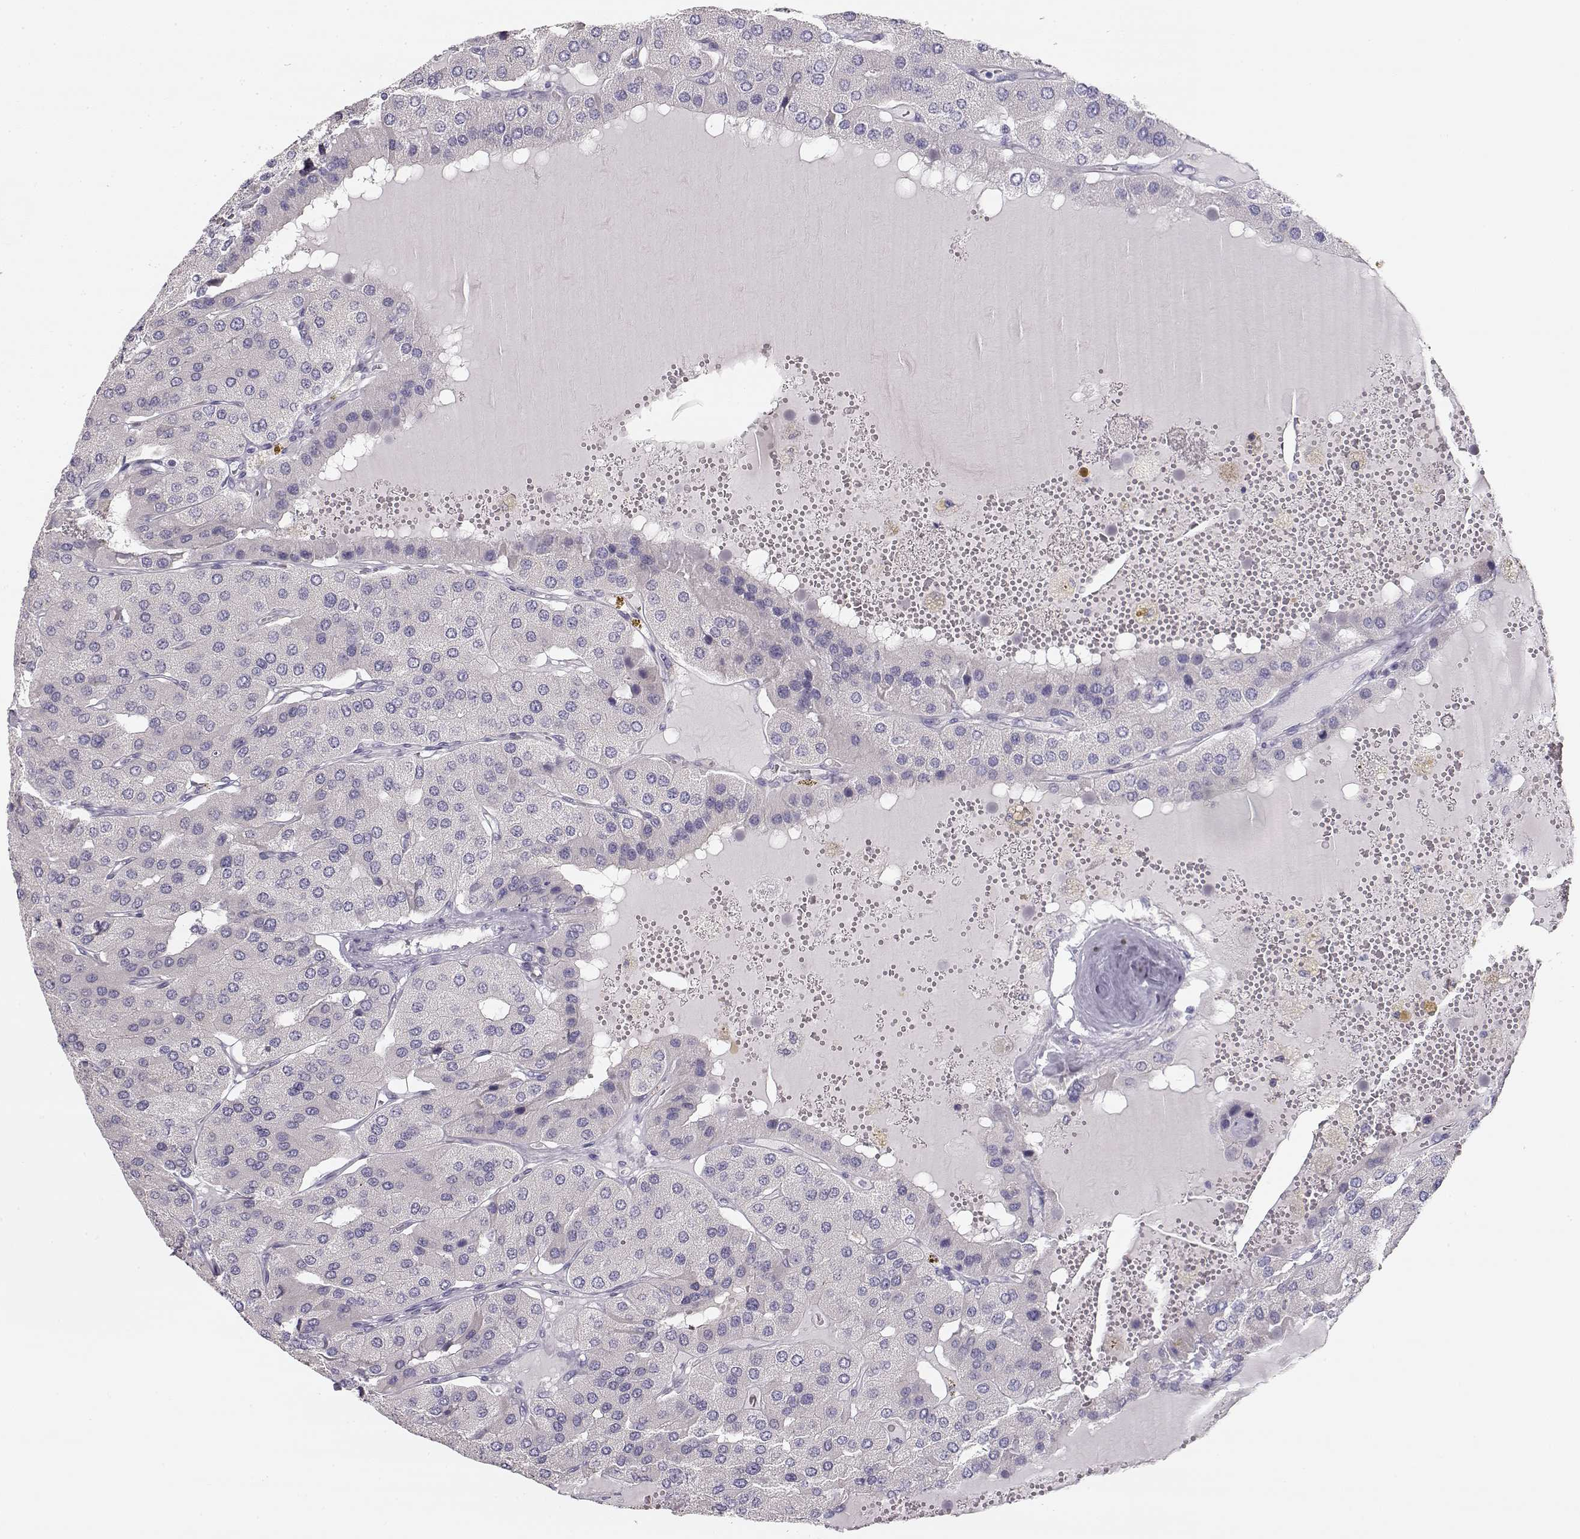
{"staining": {"intensity": "negative", "quantity": "none", "location": "none"}, "tissue": "parathyroid gland", "cell_type": "Glandular cells", "image_type": "normal", "snomed": [{"axis": "morphology", "description": "Normal tissue, NOS"}, {"axis": "morphology", "description": "Adenoma, NOS"}, {"axis": "topography", "description": "Parathyroid gland"}], "caption": "IHC of unremarkable parathyroid gland reveals no staining in glandular cells. Brightfield microscopy of immunohistochemistry stained with DAB (3,3'-diaminobenzidine) (brown) and hematoxylin (blue), captured at high magnification.", "gene": "TTC26", "patient": {"sex": "female", "age": 86}}